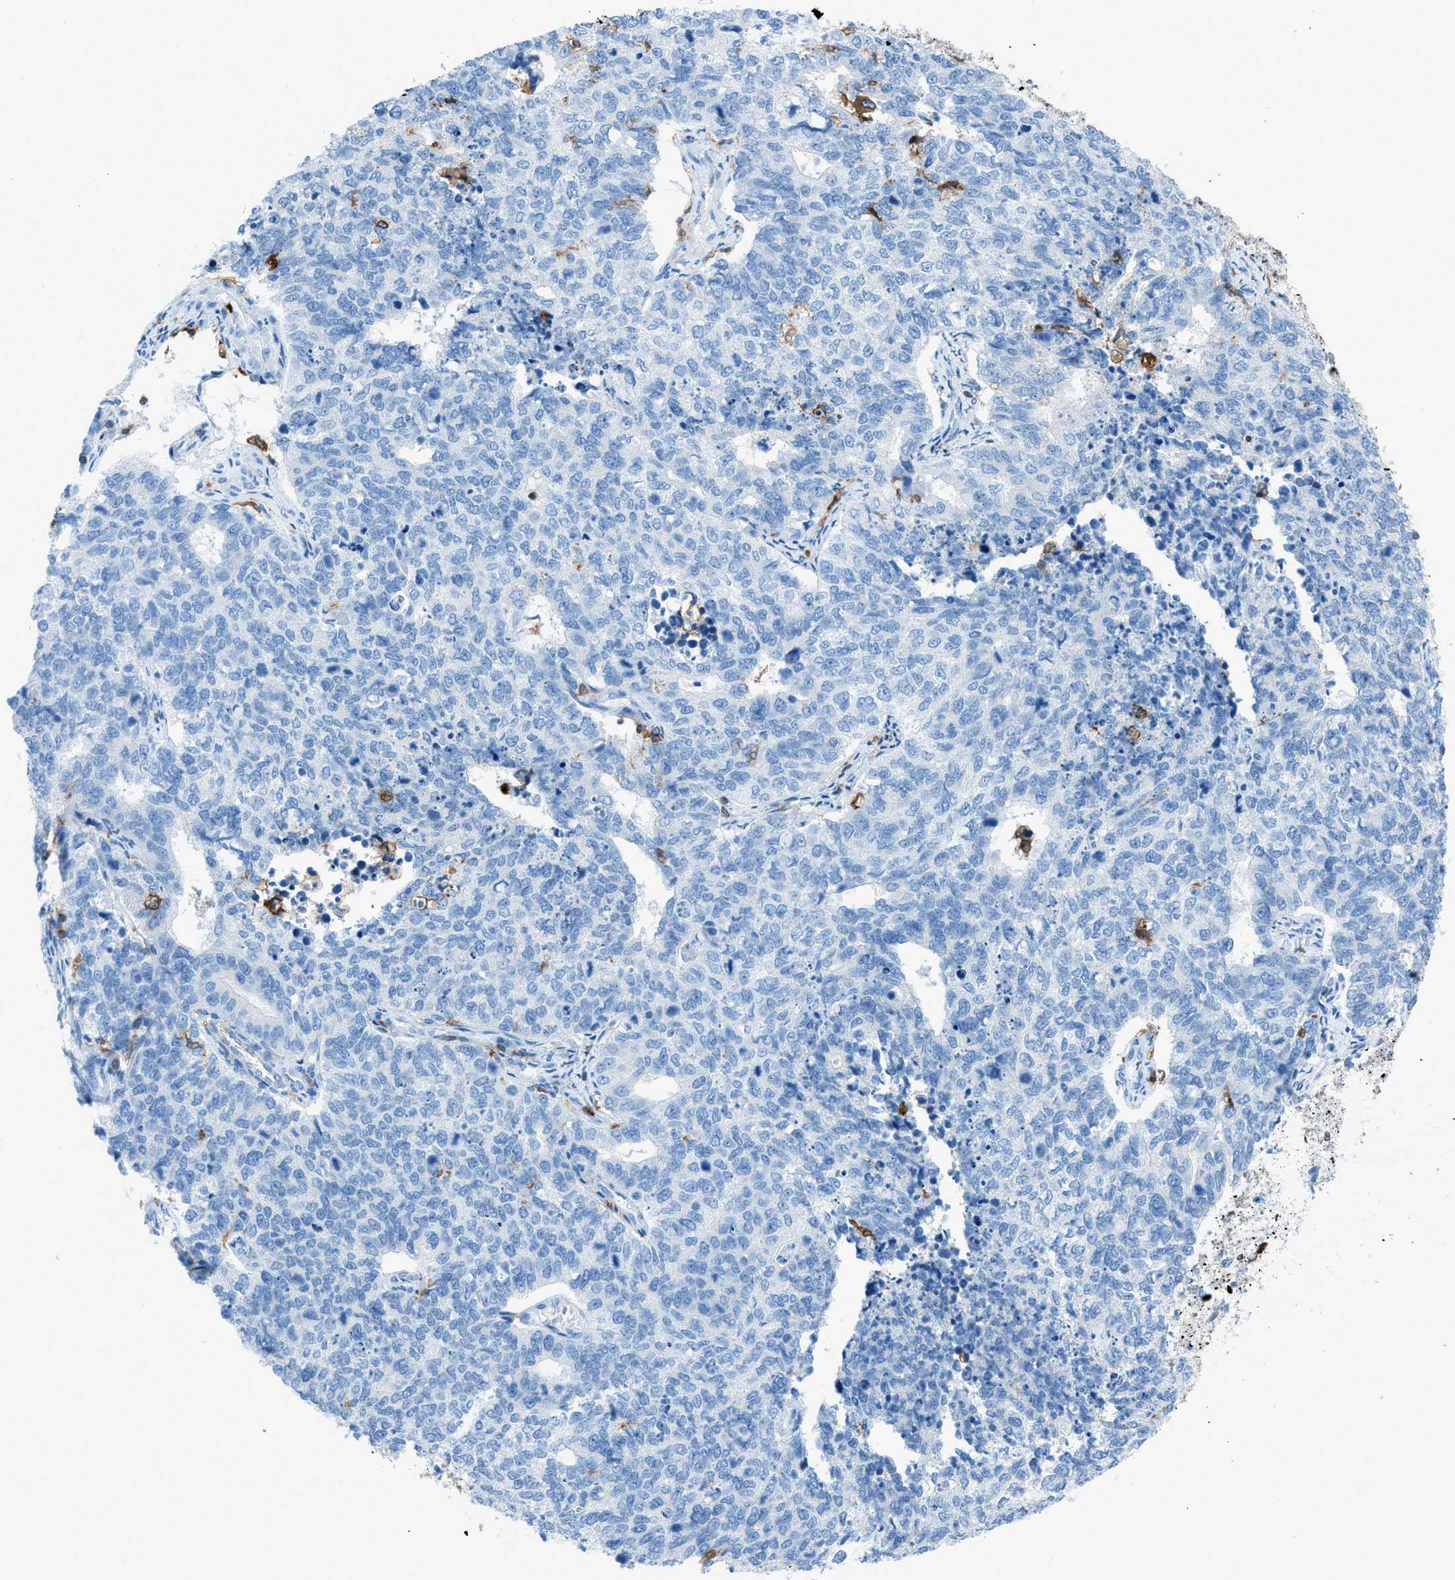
{"staining": {"intensity": "negative", "quantity": "none", "location": "none"}, "tissue": "cervical cancer", "cell_type": "Tumor cells", "image_type": "cancer", "snomed": [{"axis": "morphology", "description": "Squamous cell carcinoma, NOS"}, {"axis": "topography", "description": "Cervix"}], "caption": "Micrograph shows no significant protein staining in tumor cells of cervical cancer.", "gene": "ITGB2", "patient": {"sex": "female", "age": 63}}